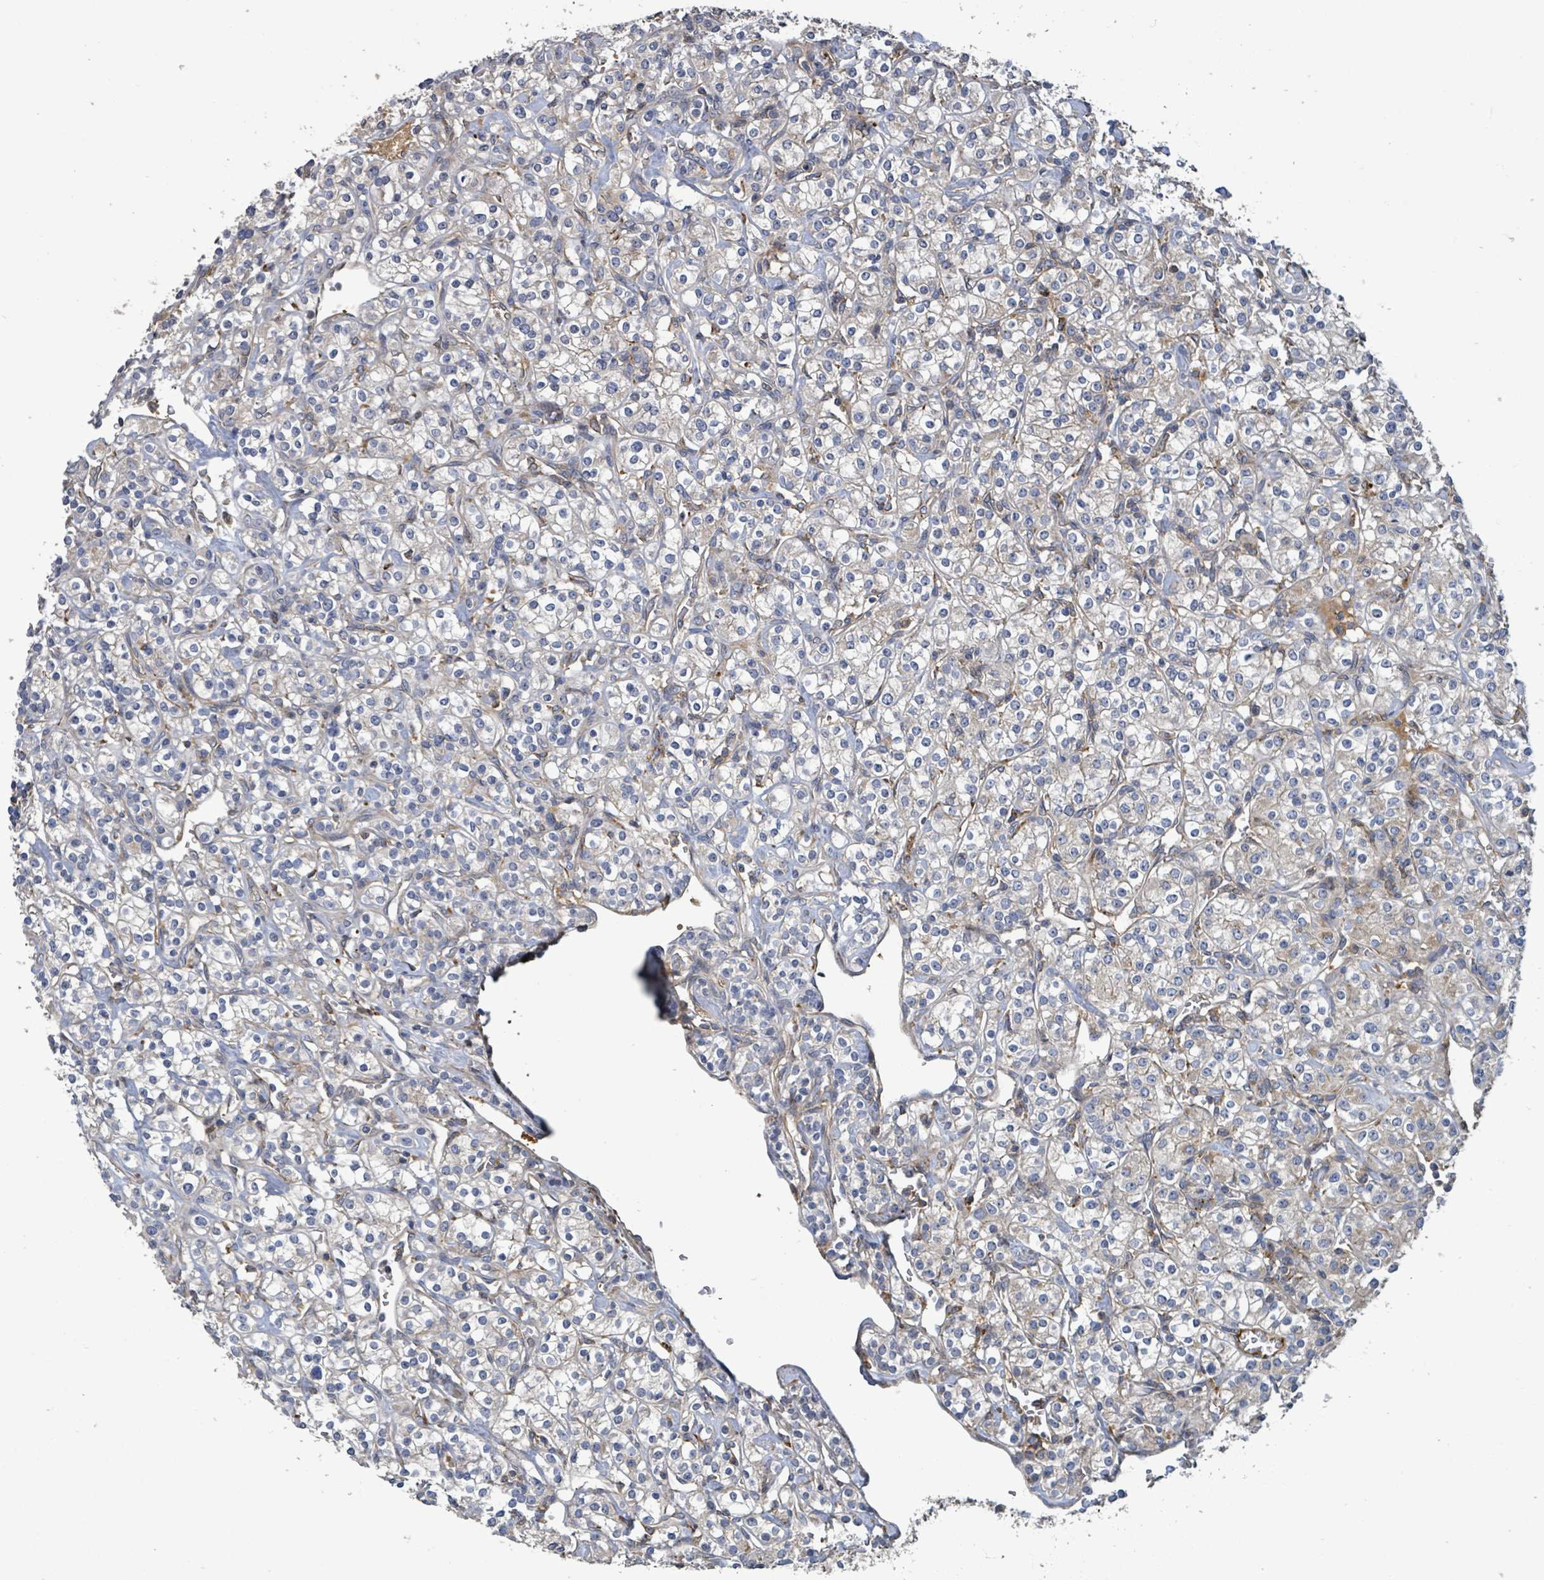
{"staining": {"intensity": "negative", "quantity": "none", "location": "none"}, "tissue": "renal cancer", "cell_type": "Tumor cells", "image_type": "cancer", "snomed": [{"axis": "morphology", "description": "Adenocarcinoma, NOS"}, {"axis": "topography", "description": "Kidney"}], "caption": "IHC image of renal cancer (adenocarcinoma) stained for a protein (brown), which reveals no staining in tumor cells. The staining is performed using DAB (3,3'-diaminobenzidine) brown chromogen with nuclei counter-stained in using hematoxylin.", "gene": "PLAAT1", "patient": {"sex": "male", "age": 77}}